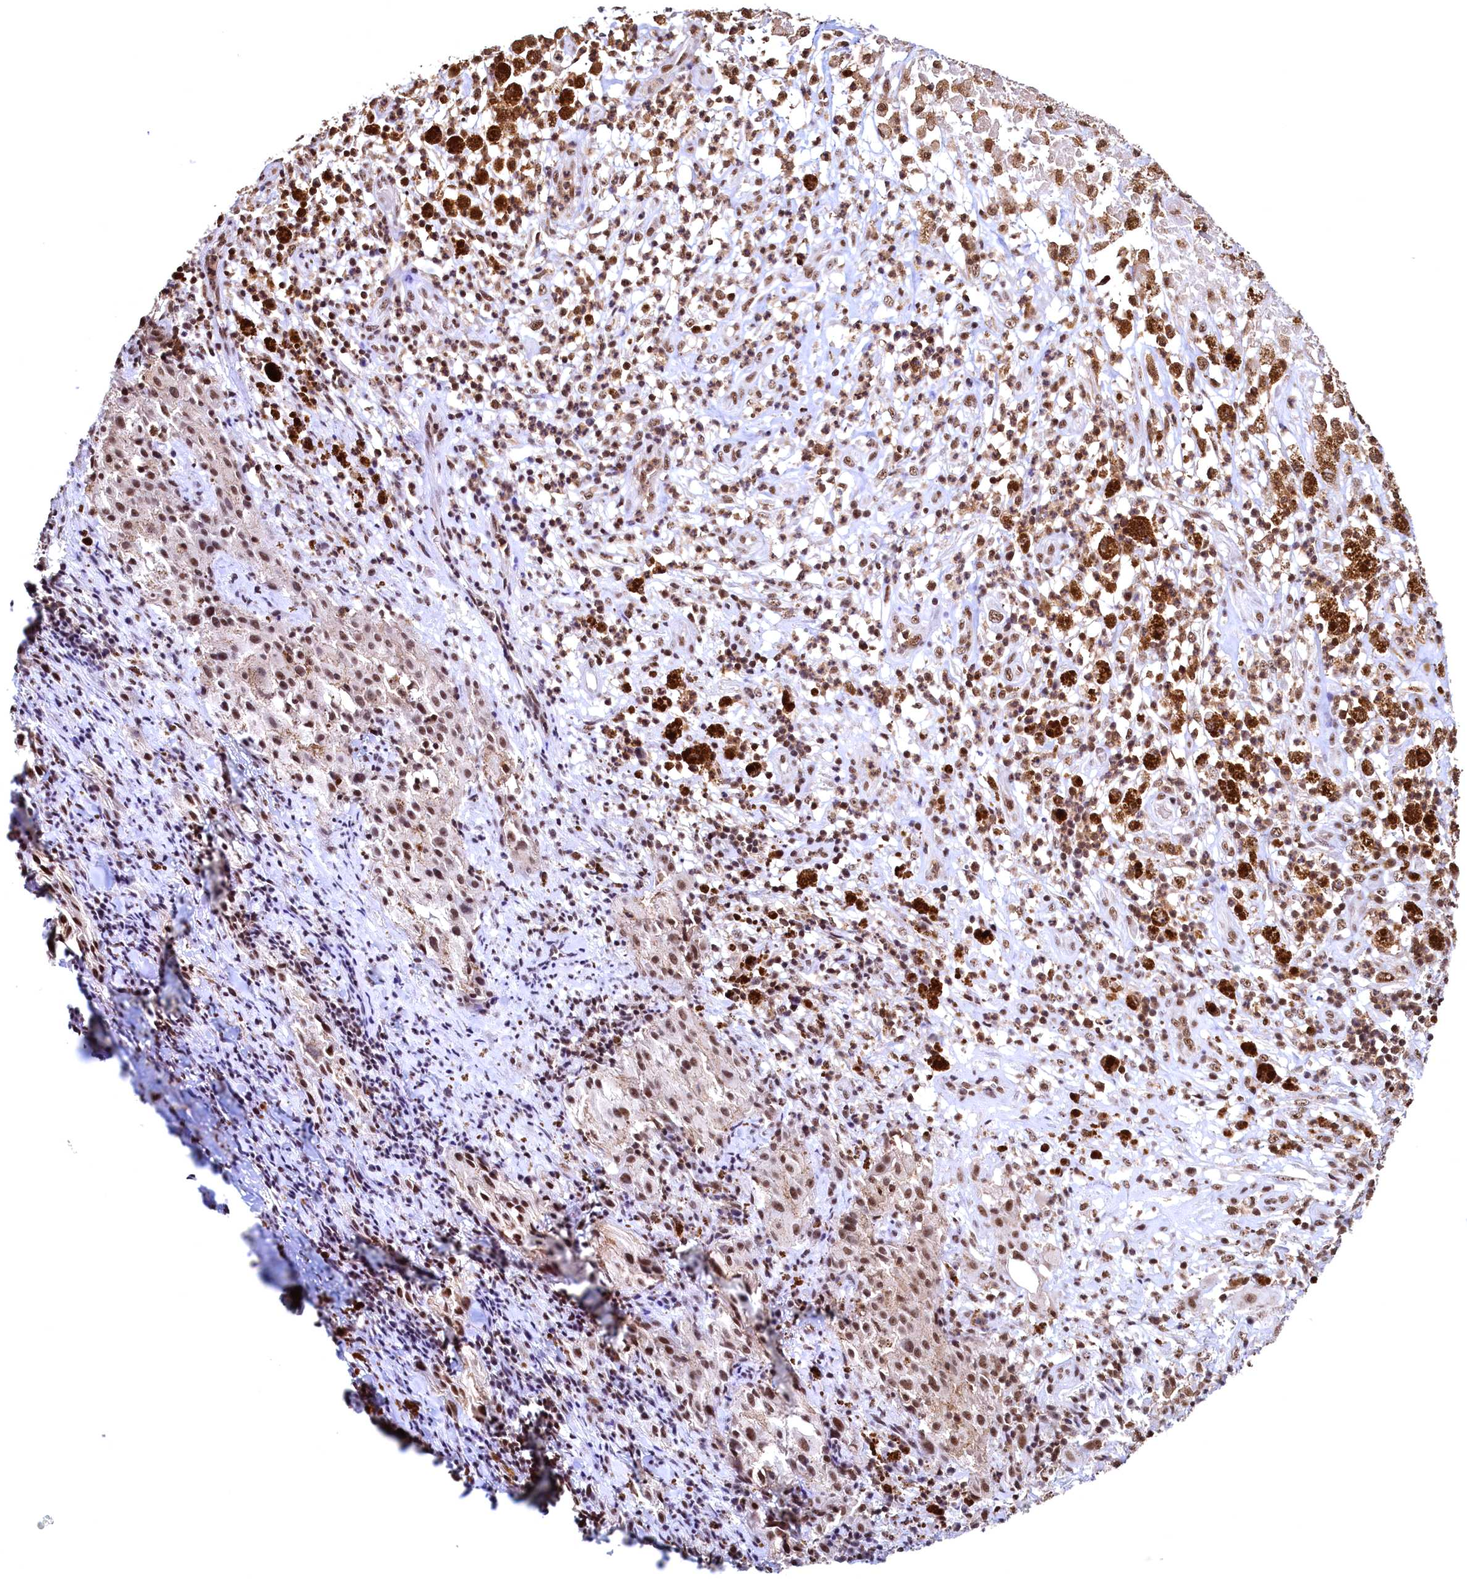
{"staining": {"intensity": "strong", "quantity": ">75%", "location": "nuclear"}, "tissue": "melanoma", "cell_type": "Tumor cells", "image_type": "cancer", "snomed": [{"axis": "morphology", "description": "Necrosis, NOS"}, {"axis": "morphology", "description": "Malignant melanoma, NOS"}, {"axis": "topography", "description": "Skin"}], "caption": "Tumor cells display strong nuclear positivity in approximately >75% of cells in melanoma.", "gene": "RSRC2", "patient": {"sex": "female", "age": 87}}